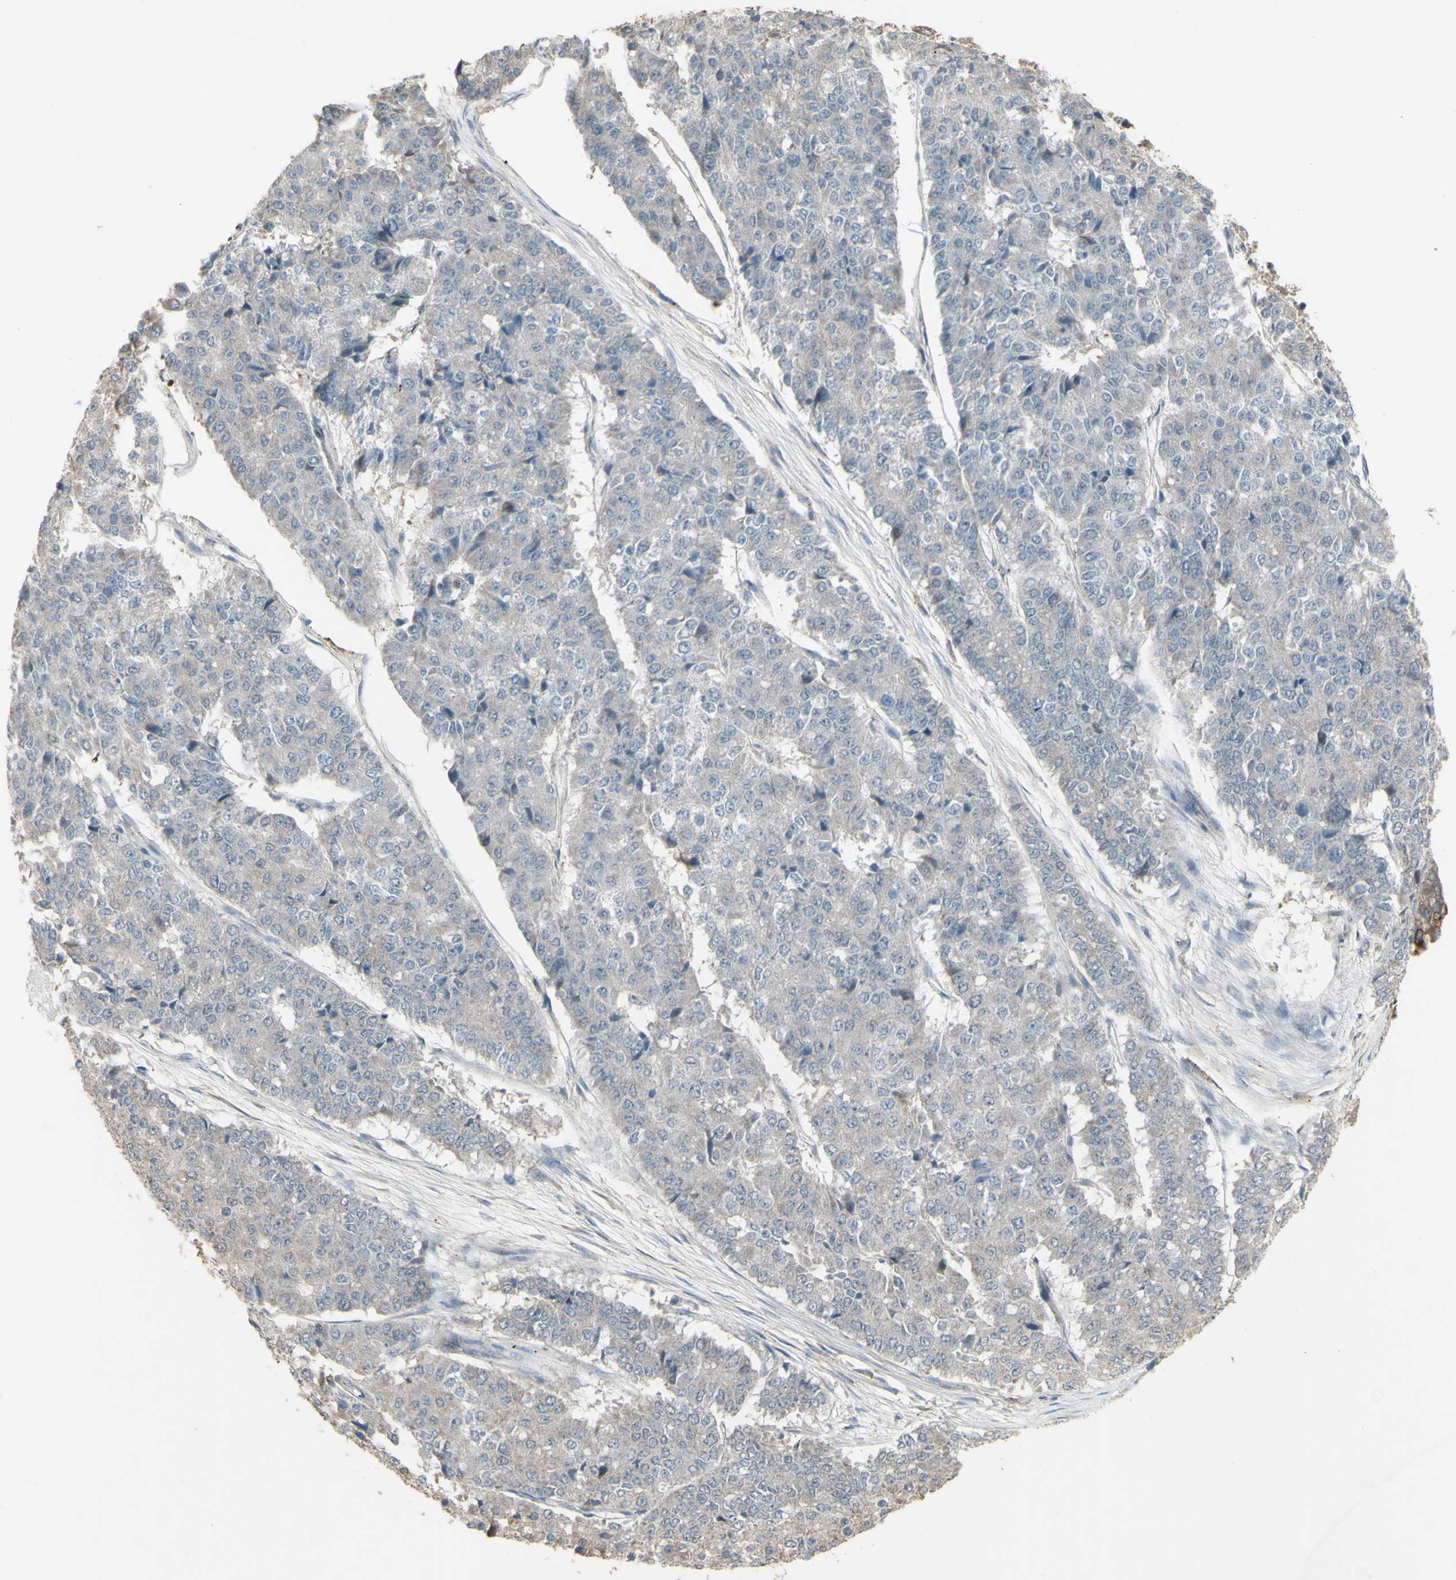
{"staining": {"intensity": "weak", "quantity": "<25%", "location": "cytoplasmic/membranous"}, "tissue": "pancreatic cancer", "cell_type": "Tumor cells", "image_type": "cancer", "snomed": [{"axis": "morphology", "description": "Adenocarcinoma, NOS"}, {"axis": "topography", "description": "Pancreas"}], "caption": "Human pancreatic cancer stained for a protein using IHC demonstrates no expression in tumor cells.", "gene": "FXYD3", "patient": {"sex": "male", "age": 50}}